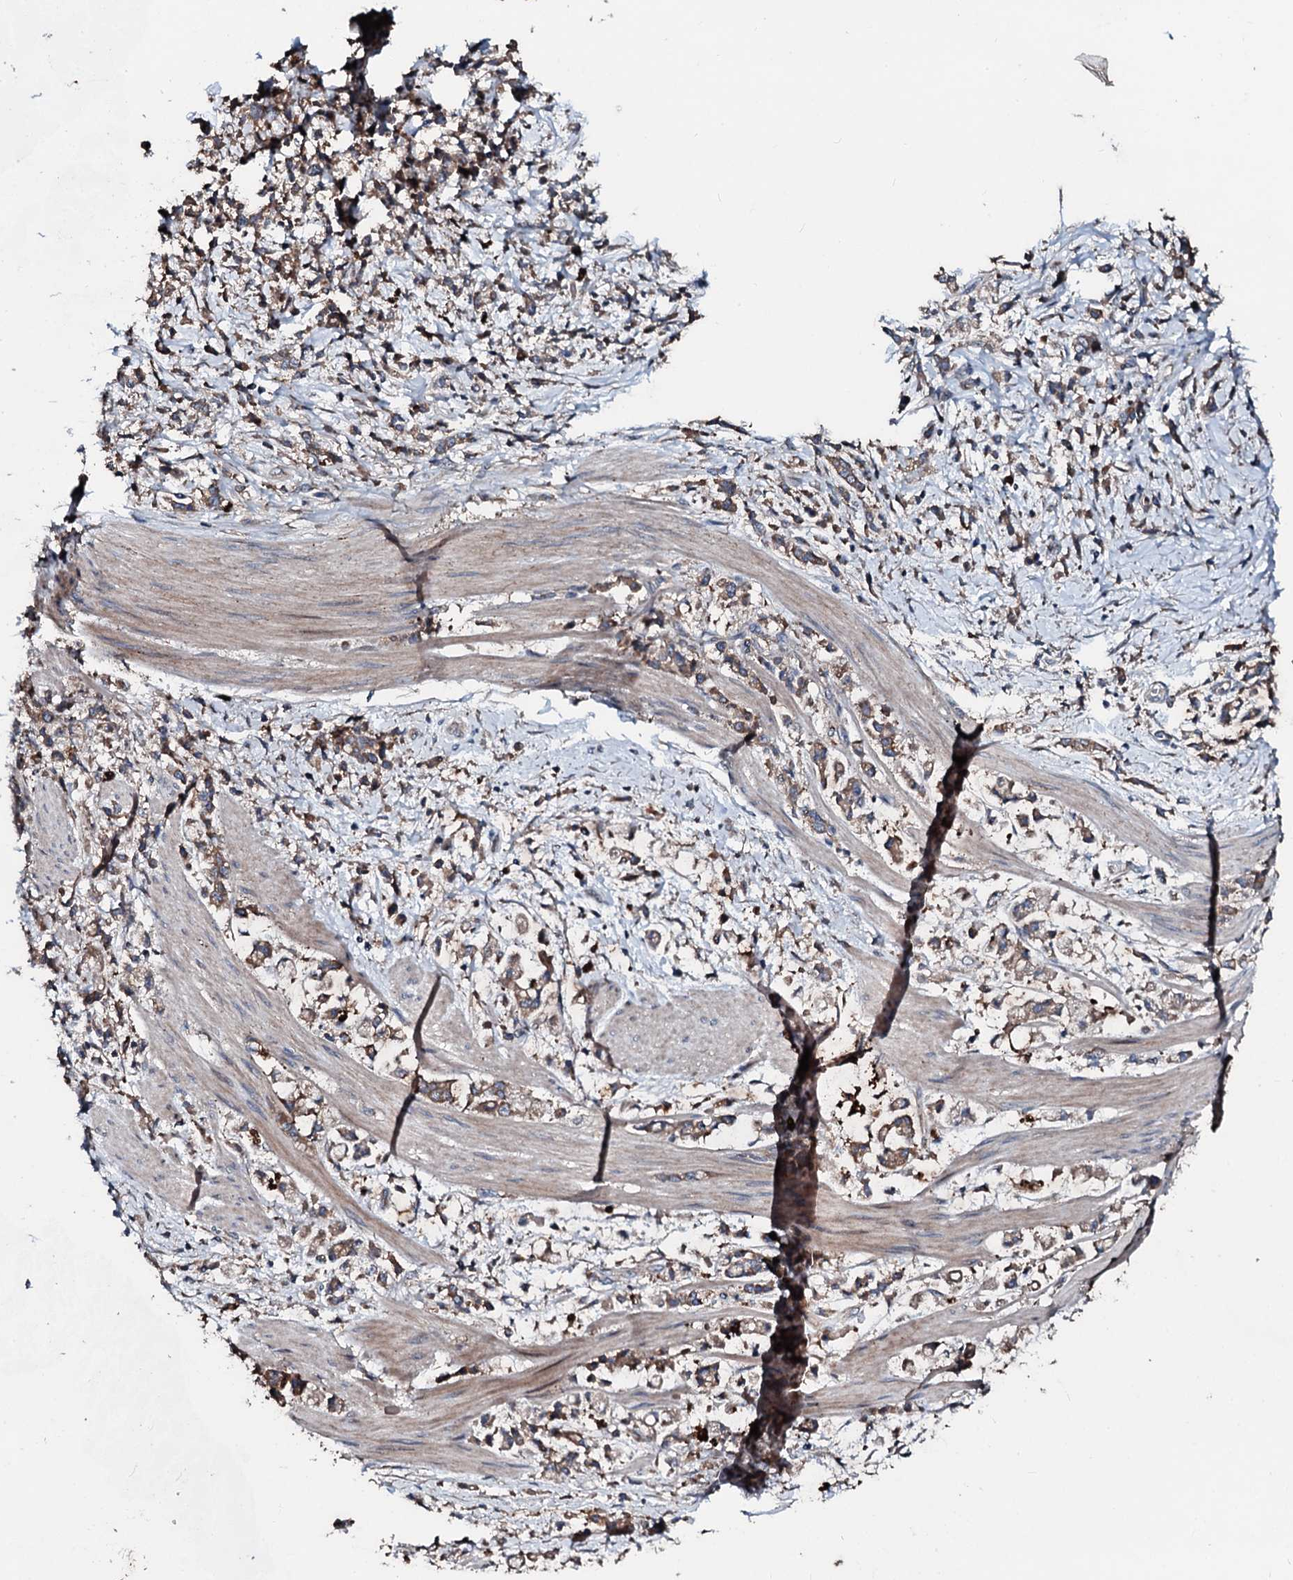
{"staining": {"intensity": "moderate", "quantity": ">75%", "location": "cytoplasmic/membranous"}, "tissue": "stomach cancer", "cell_type": "Tumor cells", "image_type": "cancer", "snomed": [{"axis": "morphology", "description": "Adenocarcinoma, NOS"}, {"axis": "topography", "description": "Stomach"}], "caption": "The immunohistochemical stain shows moderate cytoplasmic/membranous expression in tumor cells of stomach adenocarcinoma tissue.", "gene": "AARS1", "patient": {"sex": "female", "age": 60}}